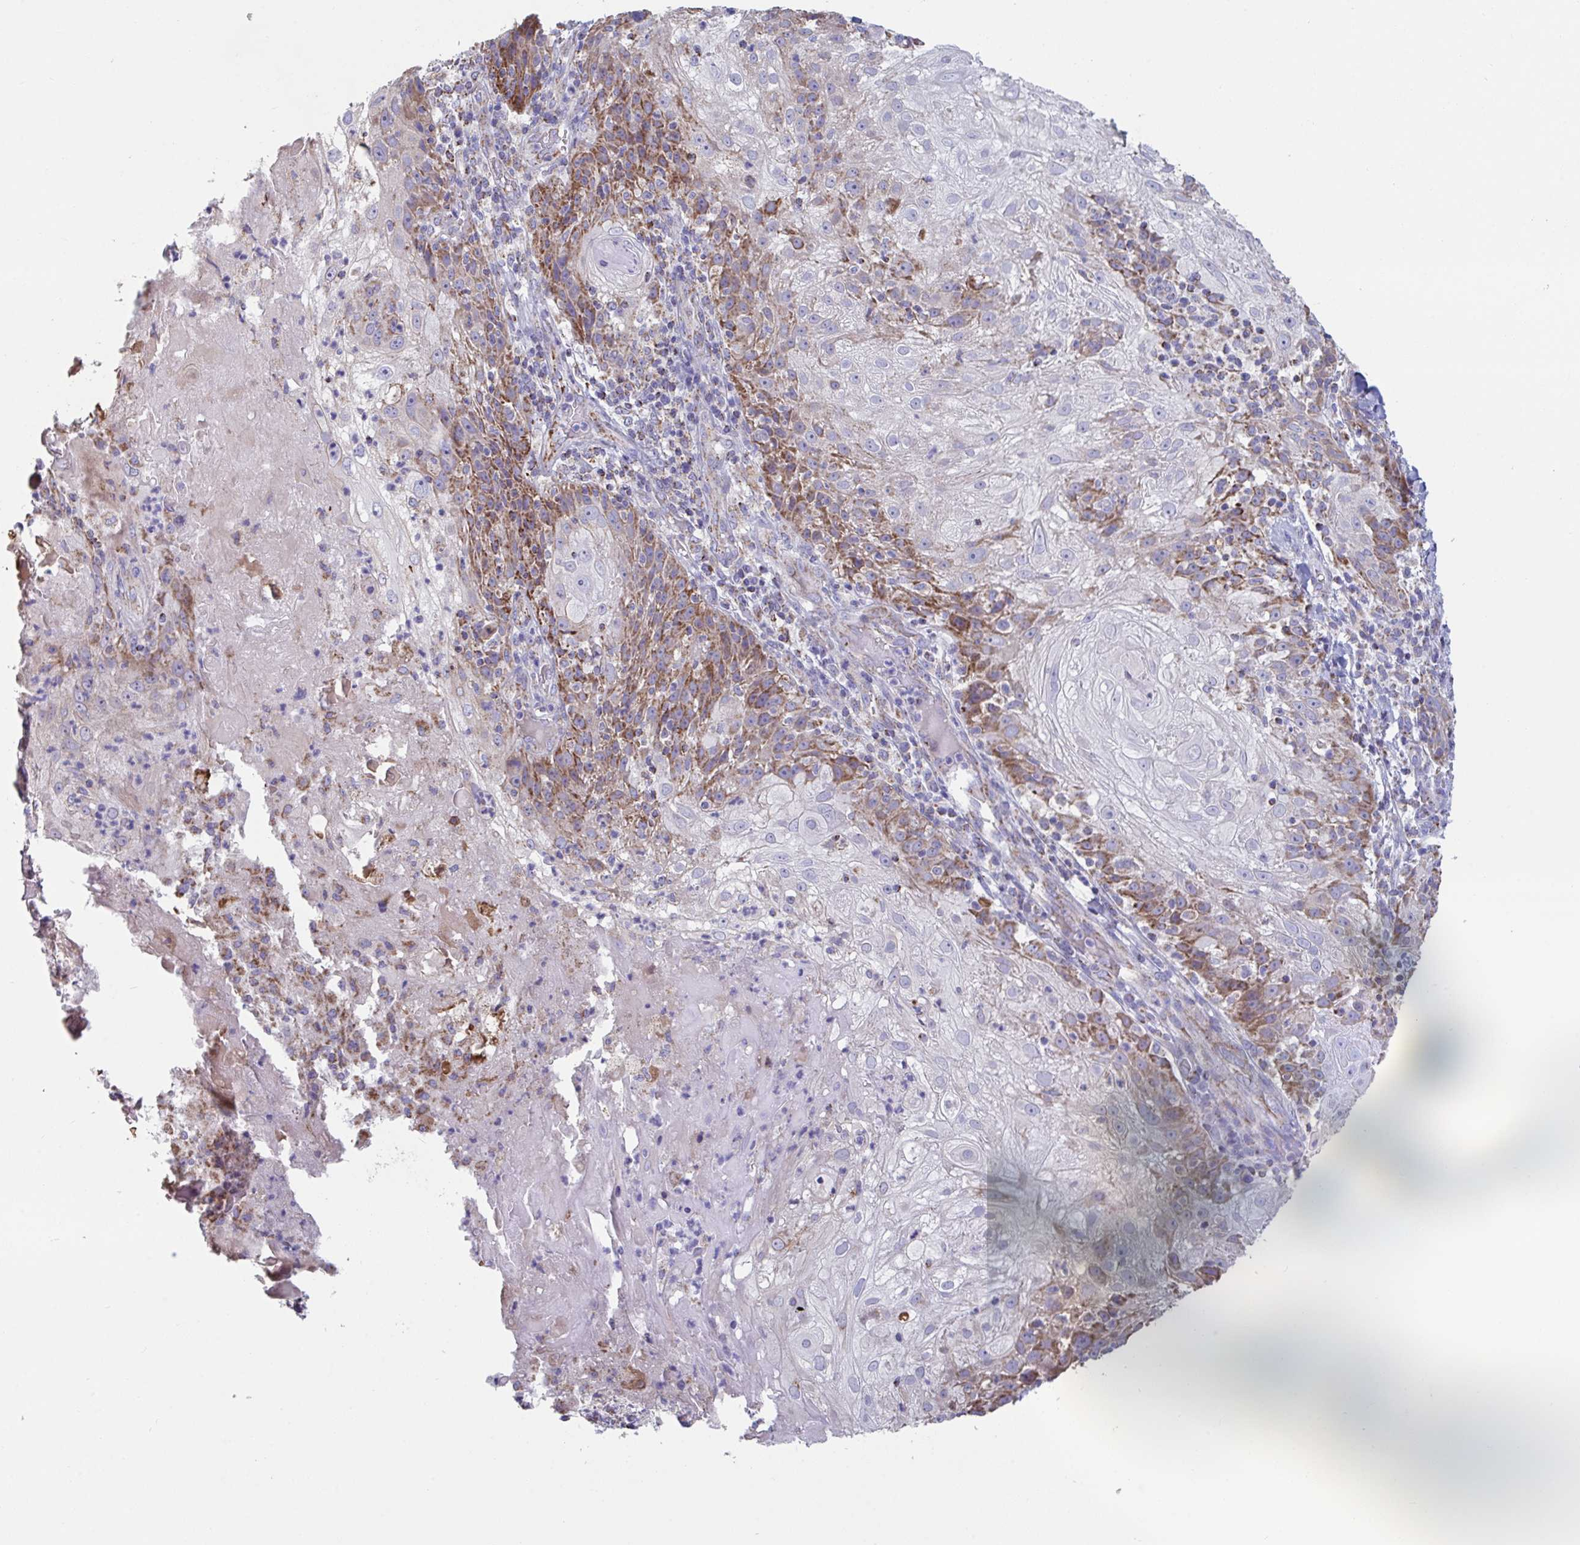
{"staining": {"intensity": "moderate", "quantity": "25%-75%", "location": "cytoplasmic/membranous"}, "tissue": "skin cancer", "cell_type": "Tumor cells", "image_type": "cancer", "snomed": [{"axis": "morphology", "description": "Normal tissue, NOS"}, {"axis": "morphology", "description": "Squamous cell carcinoma, NOS"}, {"axis": "topography", "description": "Skin"}], "caption": "Immunohistochemistry micrograph of skin squamous cell carcinoma stained for a protein (brown), which reveals medium levels of moderate cytoplasmic/membranous positivity in about 25%-75% of tumor cells.", "gene": "BCAT2", "patient": {"sex": "female", "age": 83}}